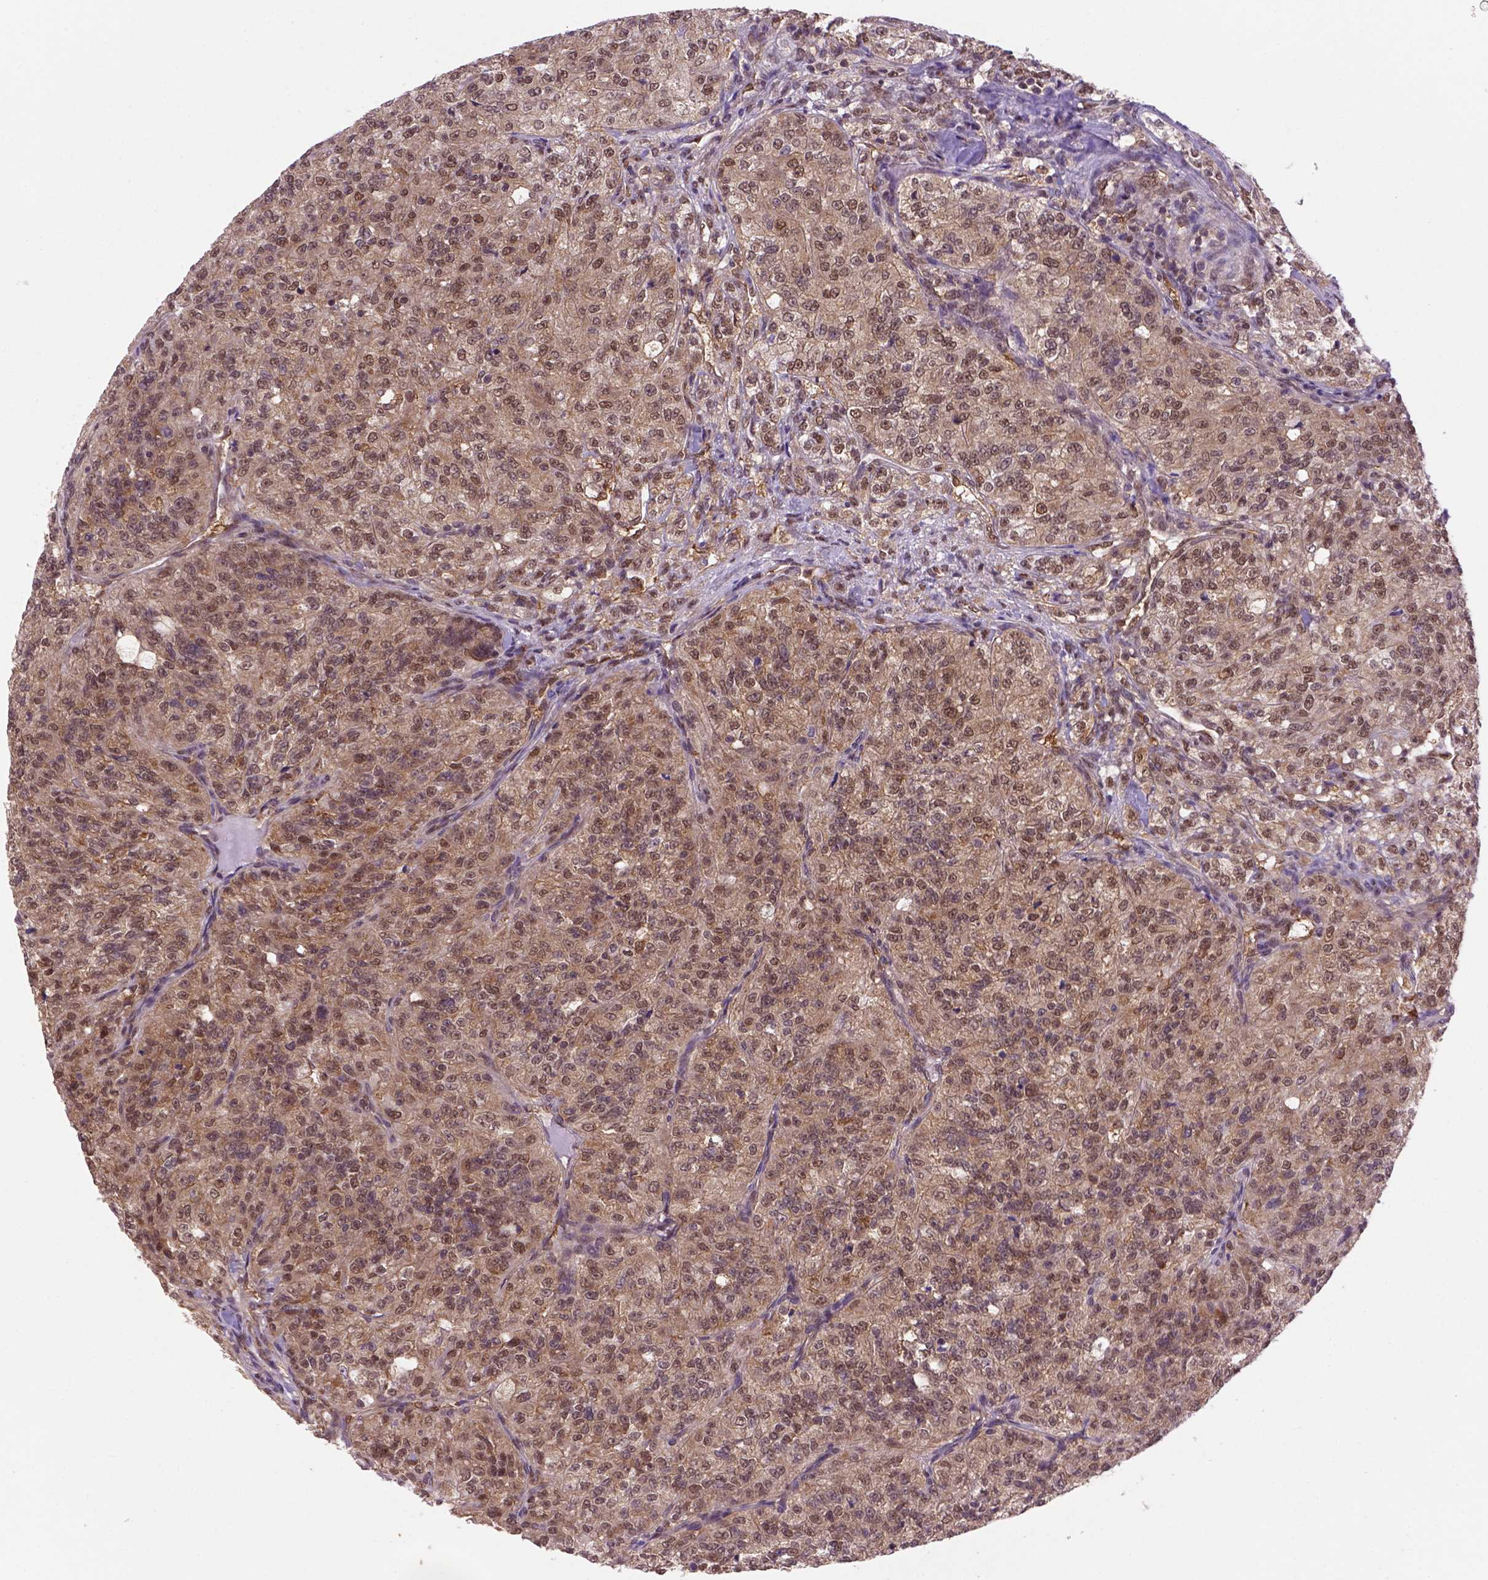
{"staining": {"intensity": "moderate", "quantity": "25%-75%", "location": "cytoplasmic/membranous,nuclear"}, "tissue": "renal cancer", "cell_type": "Tumor cells", "image_type": "cancer", "snomed": [{"axis": "morphology", "description": "Adenocarcinoma, NOS"}, {"axis": "topography", "description": "Kidney"}], "caption": "Human adenocarcinoma (renal) stained with a brown dye reveals moderate cytoplasmic/membranous and nuclear positive staining in approximately 25%-75% of tumor cells.", "gene": "PSMC2", "patient": {"sex": "female", "age": 63}}